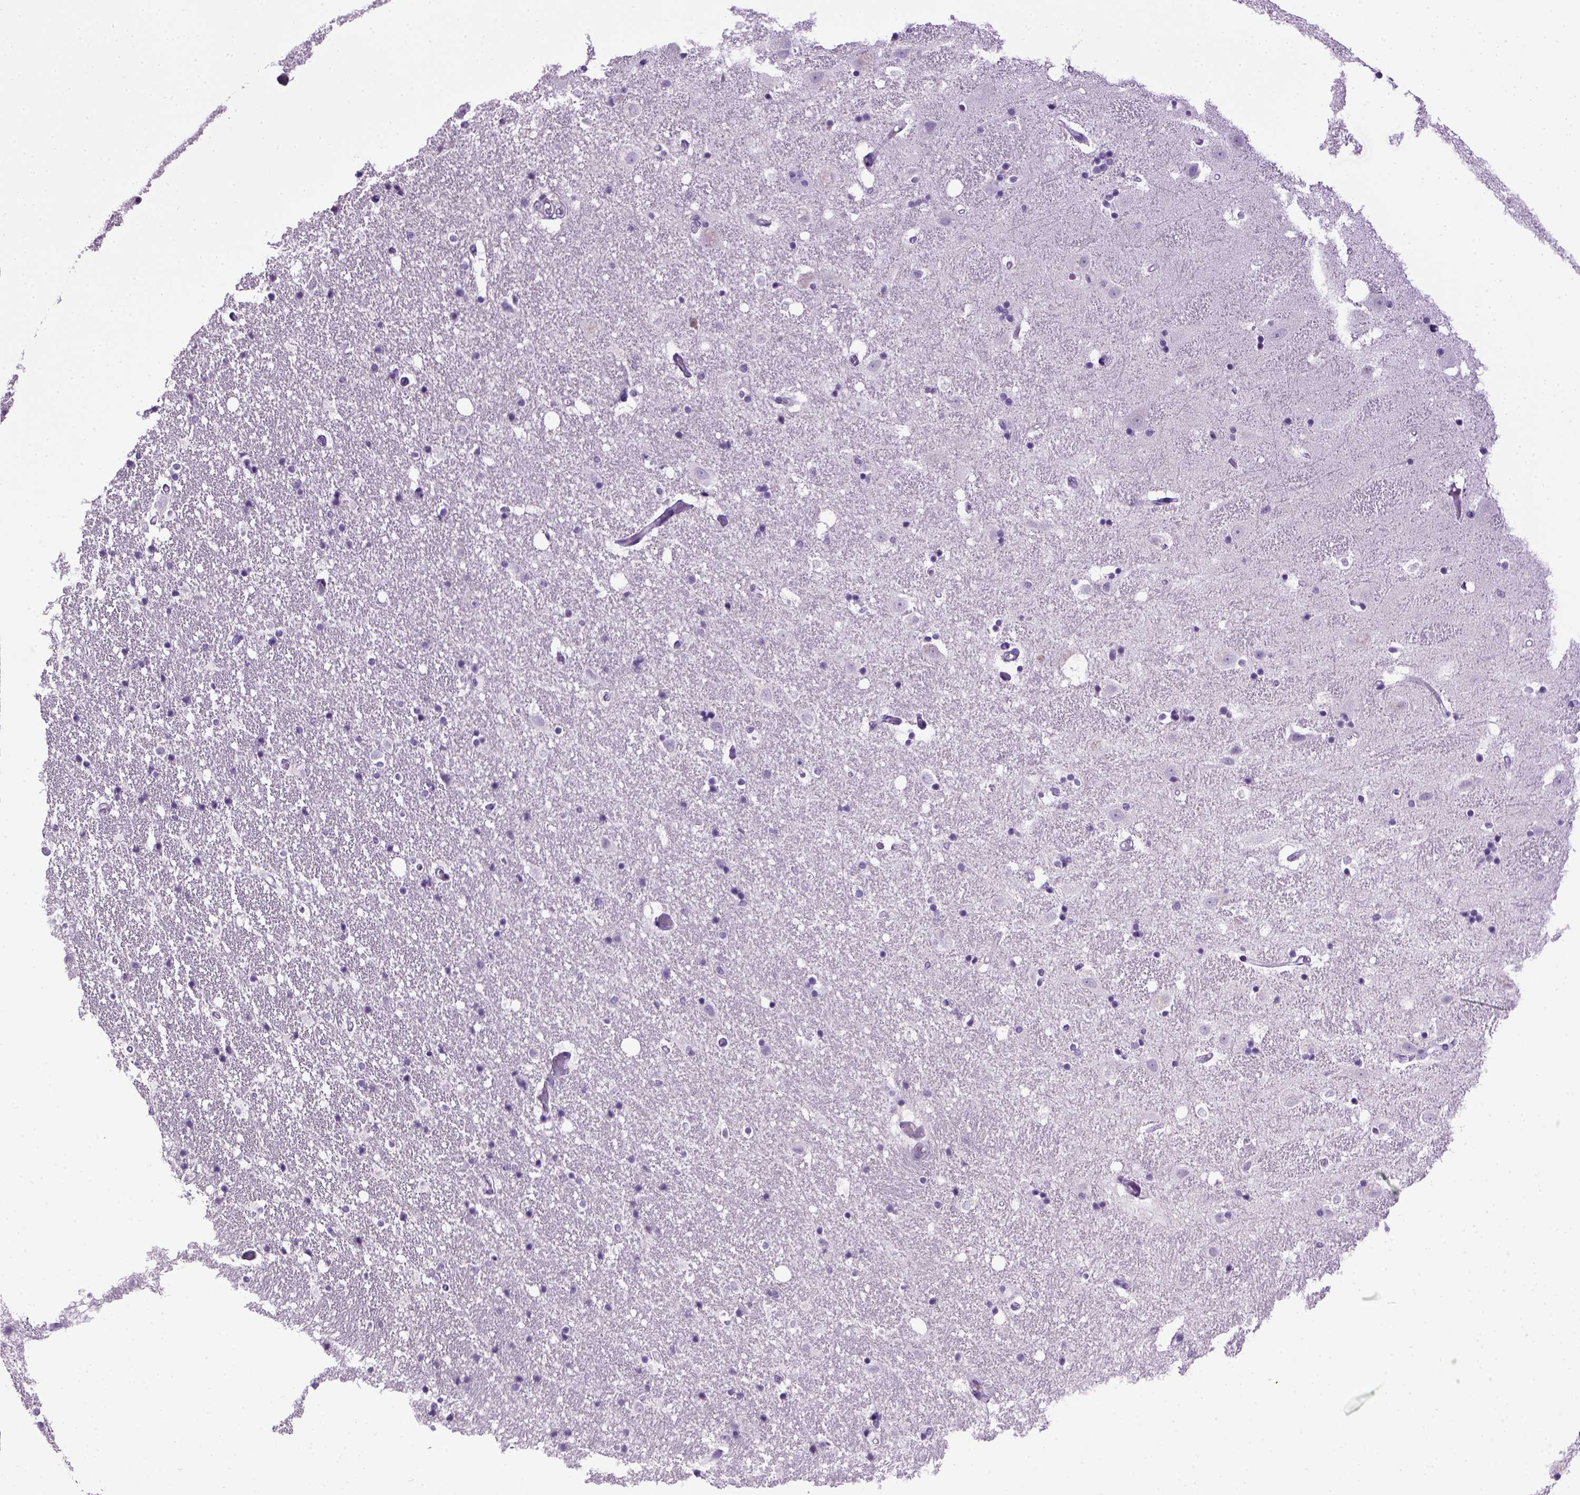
{"staining": {"intensity": "negative", "quantity": "none", "location": "none"}, "tissue": "hippocampus", "cell_type": "Glial cells", "image_type": "normal", "snomed": [{"axis": "morphology", "description": "Normal tissue, NOS"}, {"axis": "topography", "description": "Hippocampus"}], "caption": "This photomicrograph is of normal hippocampus stained with immunohistochemistry (IHC) to label a protein in brown with the nuclei are counter-stained blue. There is no expression in glial cells.", "gene": "CDH1", "patient": {"sex": "male", "age": 49}}